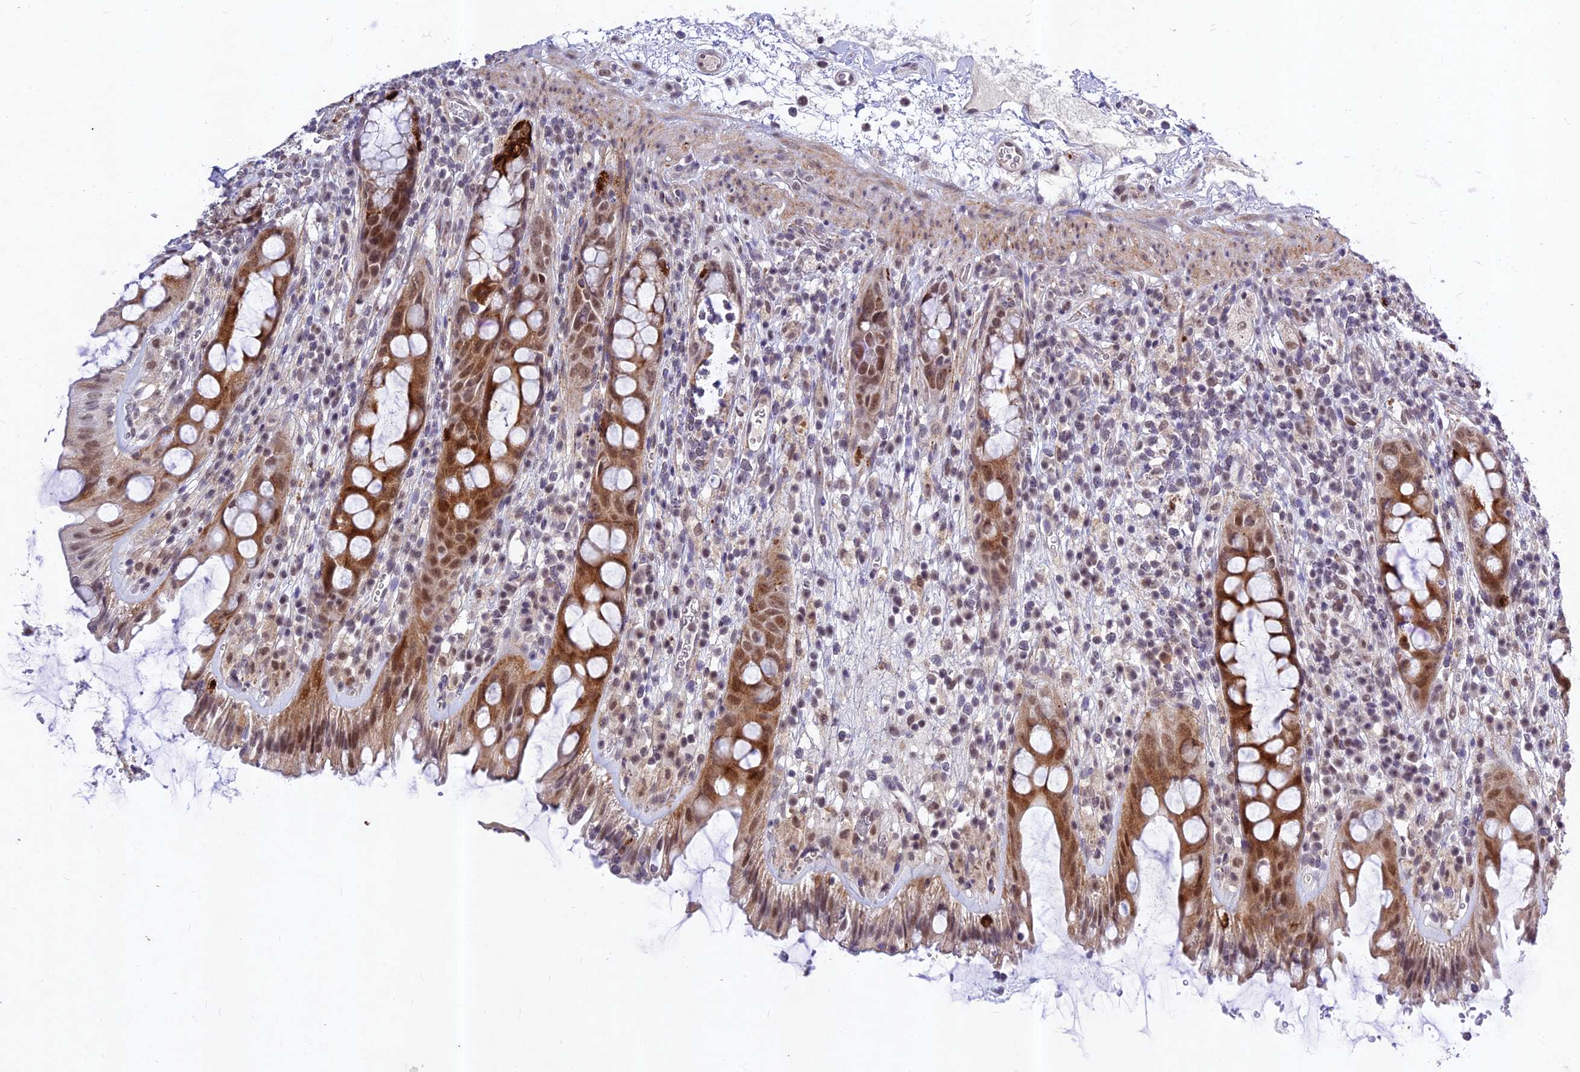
{"staining": {"intensity": "moderate", "quantity": ">75%", "location": "cytoplasmic/membranous,nuclear"}, "tissue": "rectum", "cell_type": "Glandular cells", "image_type": "normal", "snomed": [{"axis": "morphology", "description": "Normal tissue, NOS"}, {"axis": "topography", "description": "Rectum"}], "caption": "A photomicrograph of rectum stained for a protein reveals moderate cytoplasmic/membranous,nuclear brown staining in glandular cells. Nuclei are stained in blue.", "gene": "RAVER1", "patient": {"sex": "female", "age": 57}}